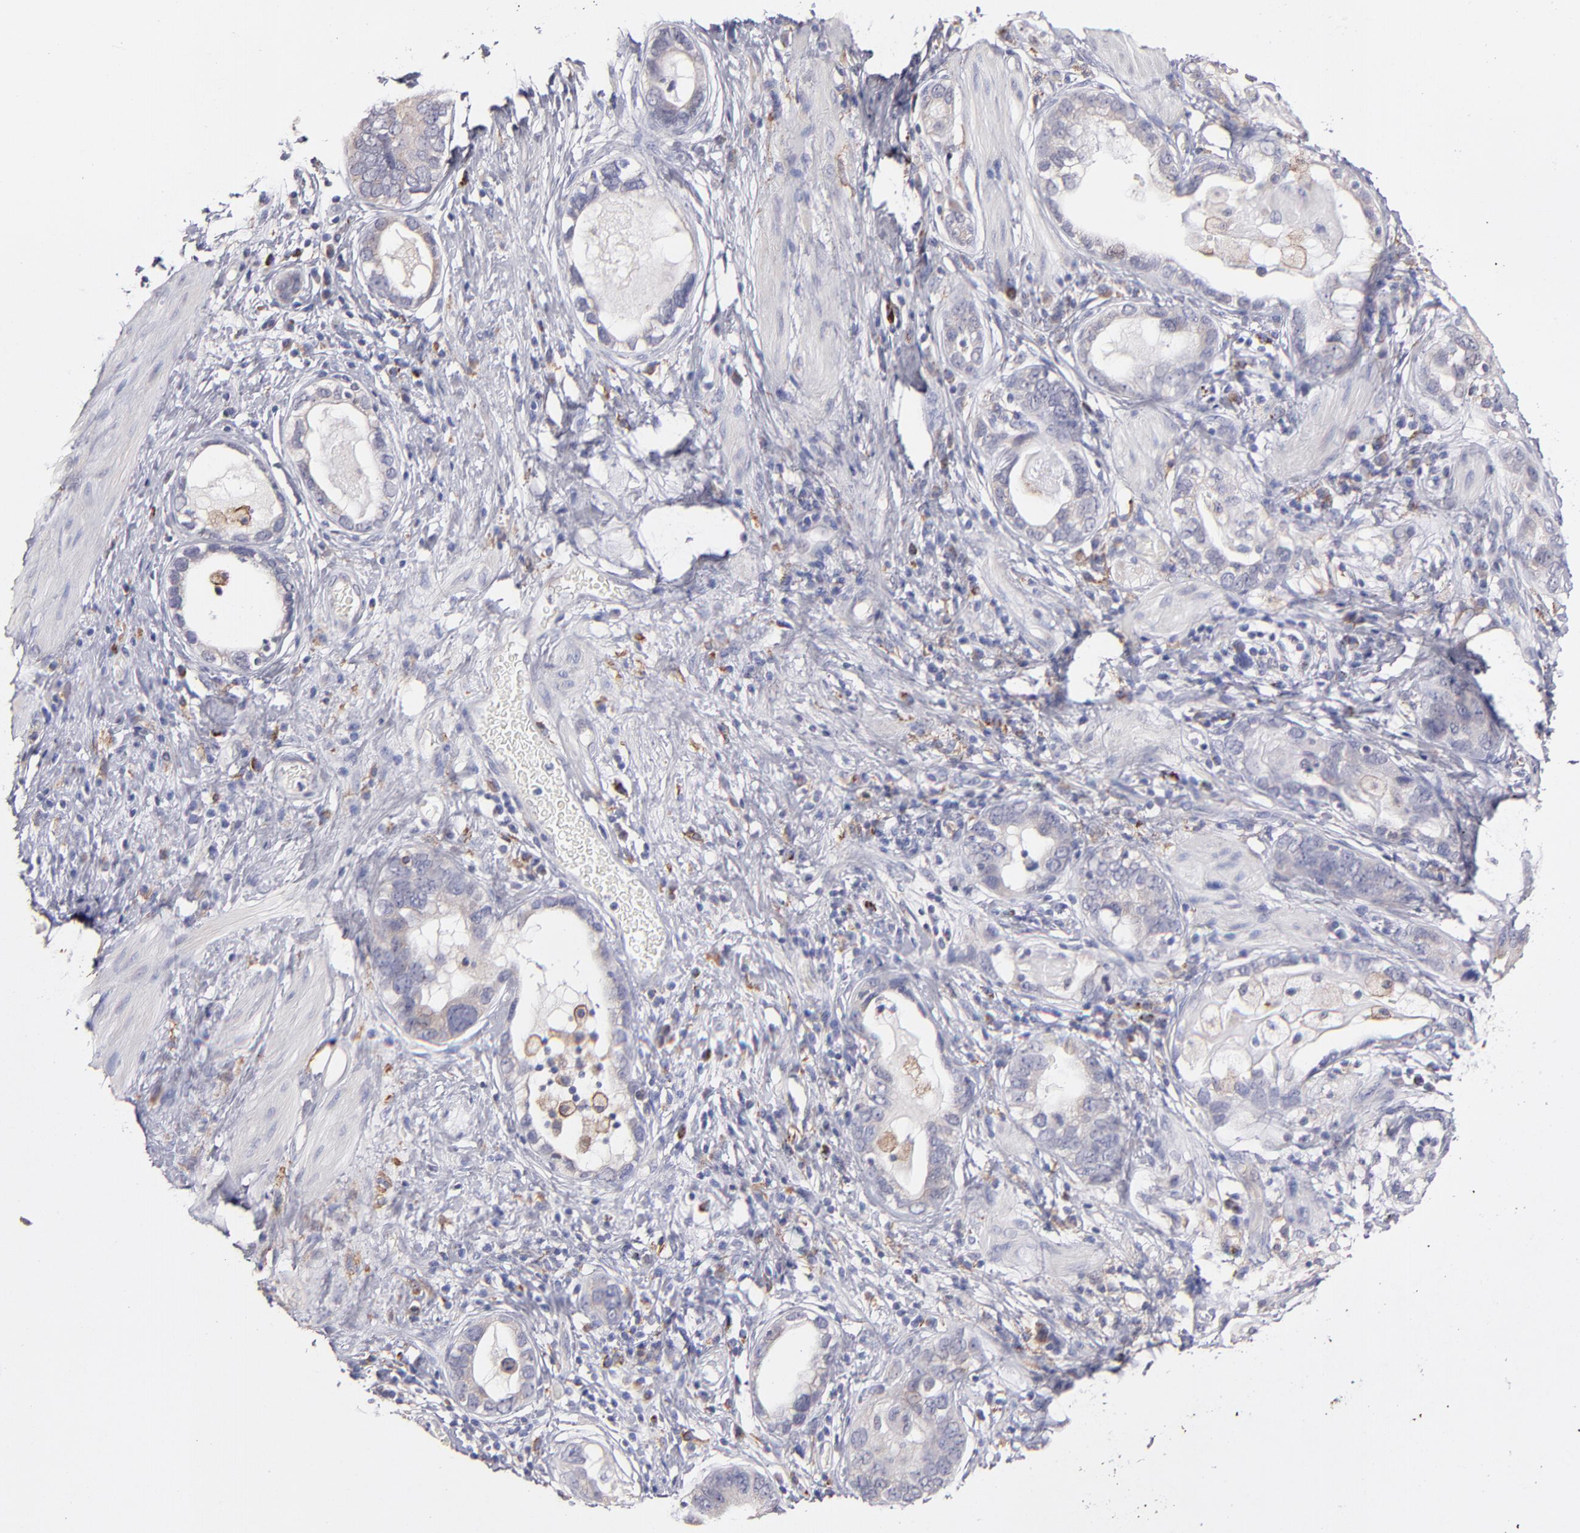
{"staining": {"intensity": "weak", "quantity": "<25%", "location": "cytoplasmic/membranous"}, "tissue": "stomach cancer", "cell_type": "Tumor cells", "image_type": "cancer", "snomed": [{"axis": "morphology", "description": "Adenocarcinoma, NOS"}, {"axis": "topography", "description": "Stomach, lower"}], "caption": "Immunohistochemistry photomicrograph of neoplastic tissue: stomach cancer (adenocarcinoma) stained with DAB shows no significant protein staining in tumor cells.", "gene": "GLDC", "patient": {"sex": "female", "age": 93}}